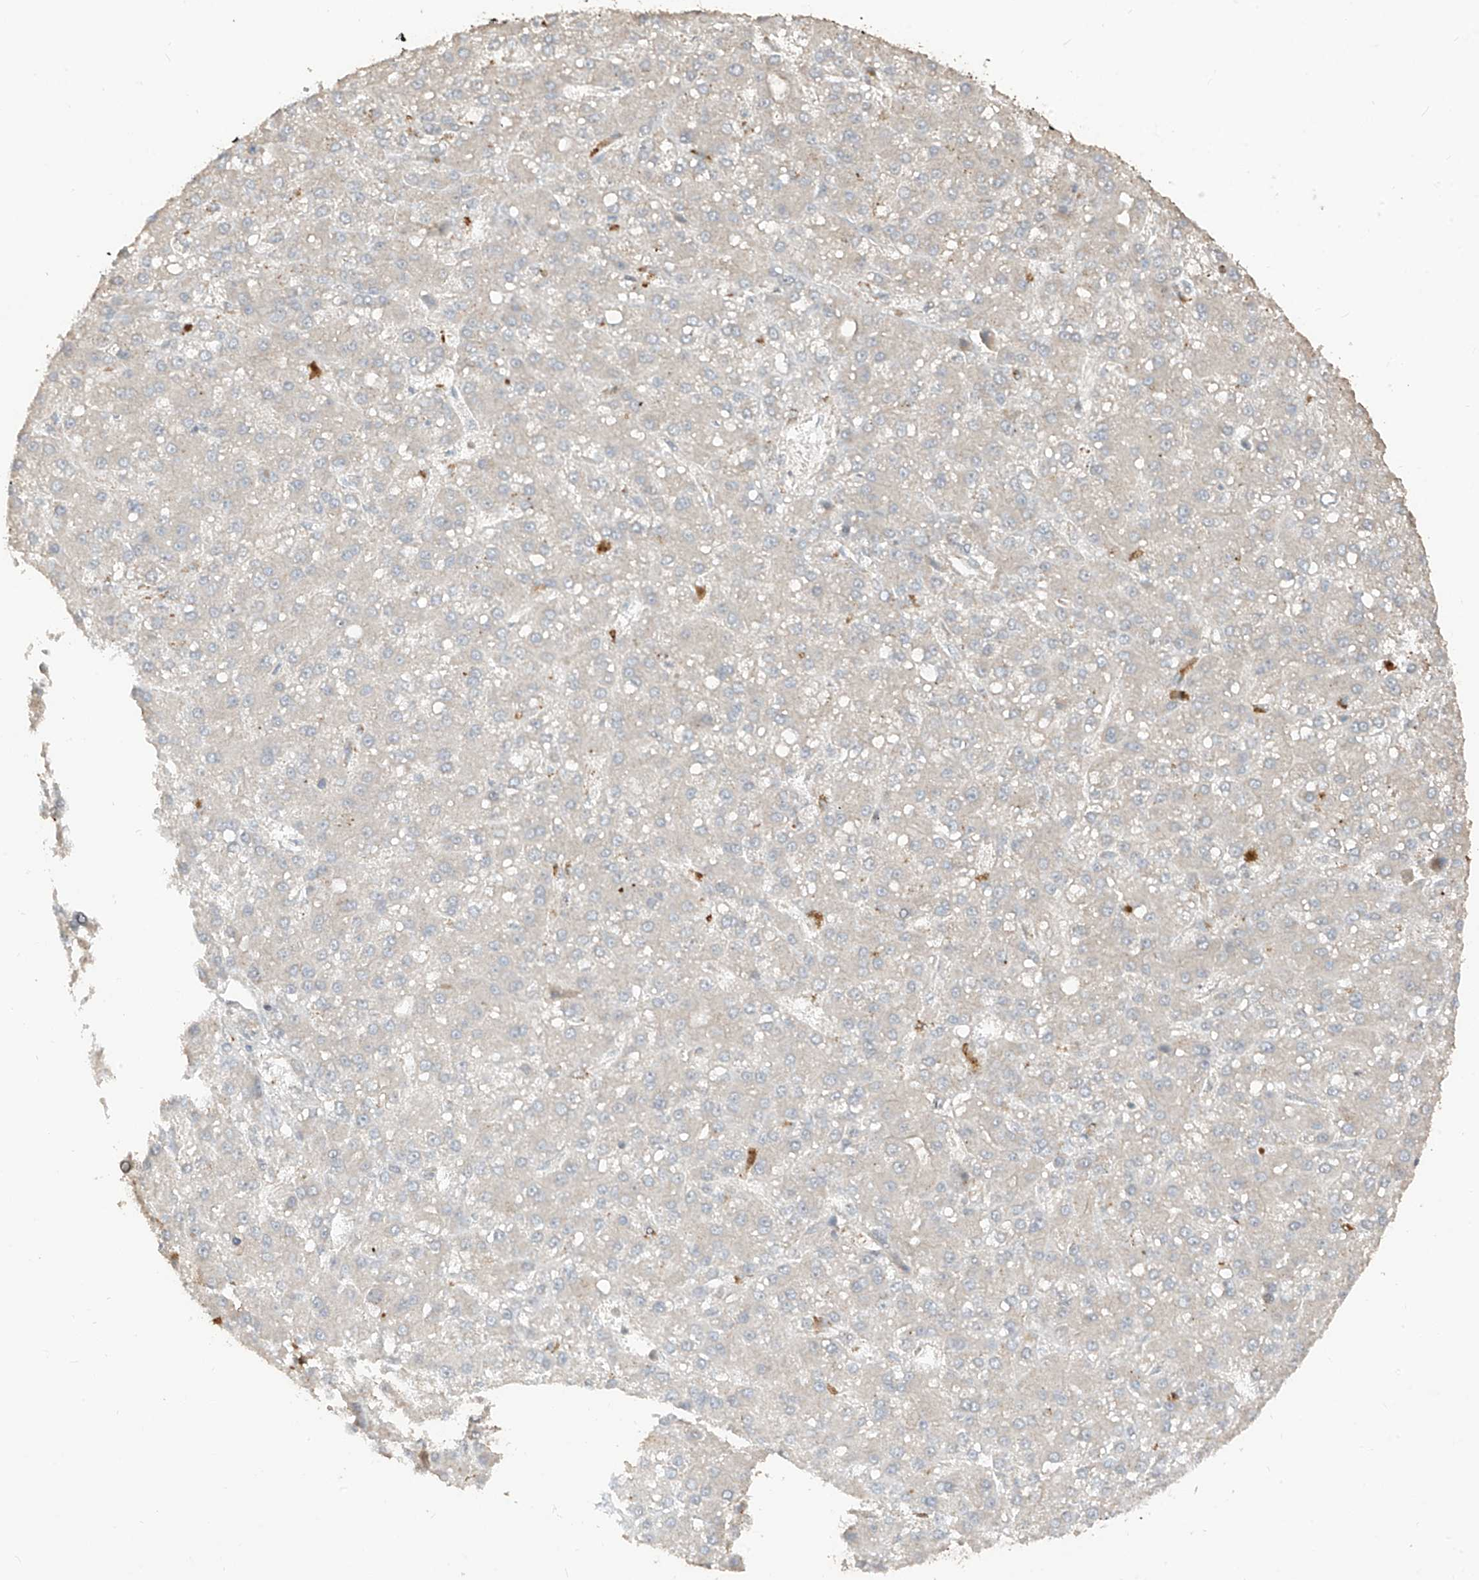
{"staining": {"intensity": "negative", "quantity": "none", "location": "none"}, "tissue": "liver cancer", "cell_type": "Tumor cells", "image_type": "cancer", "snomed": [{"axis": "morphology", "description": "Carcinoma, Hepatocellular, NOS"}, {"axis": "topography", "description": "Liver"}], "caption": "Immunohistochemical staining of hepatocellular carcinoma (liver) displays no significant staining in tumor cells.", "gene": "COLGALT2", "patient": {"sex": "male", "age": 67}}